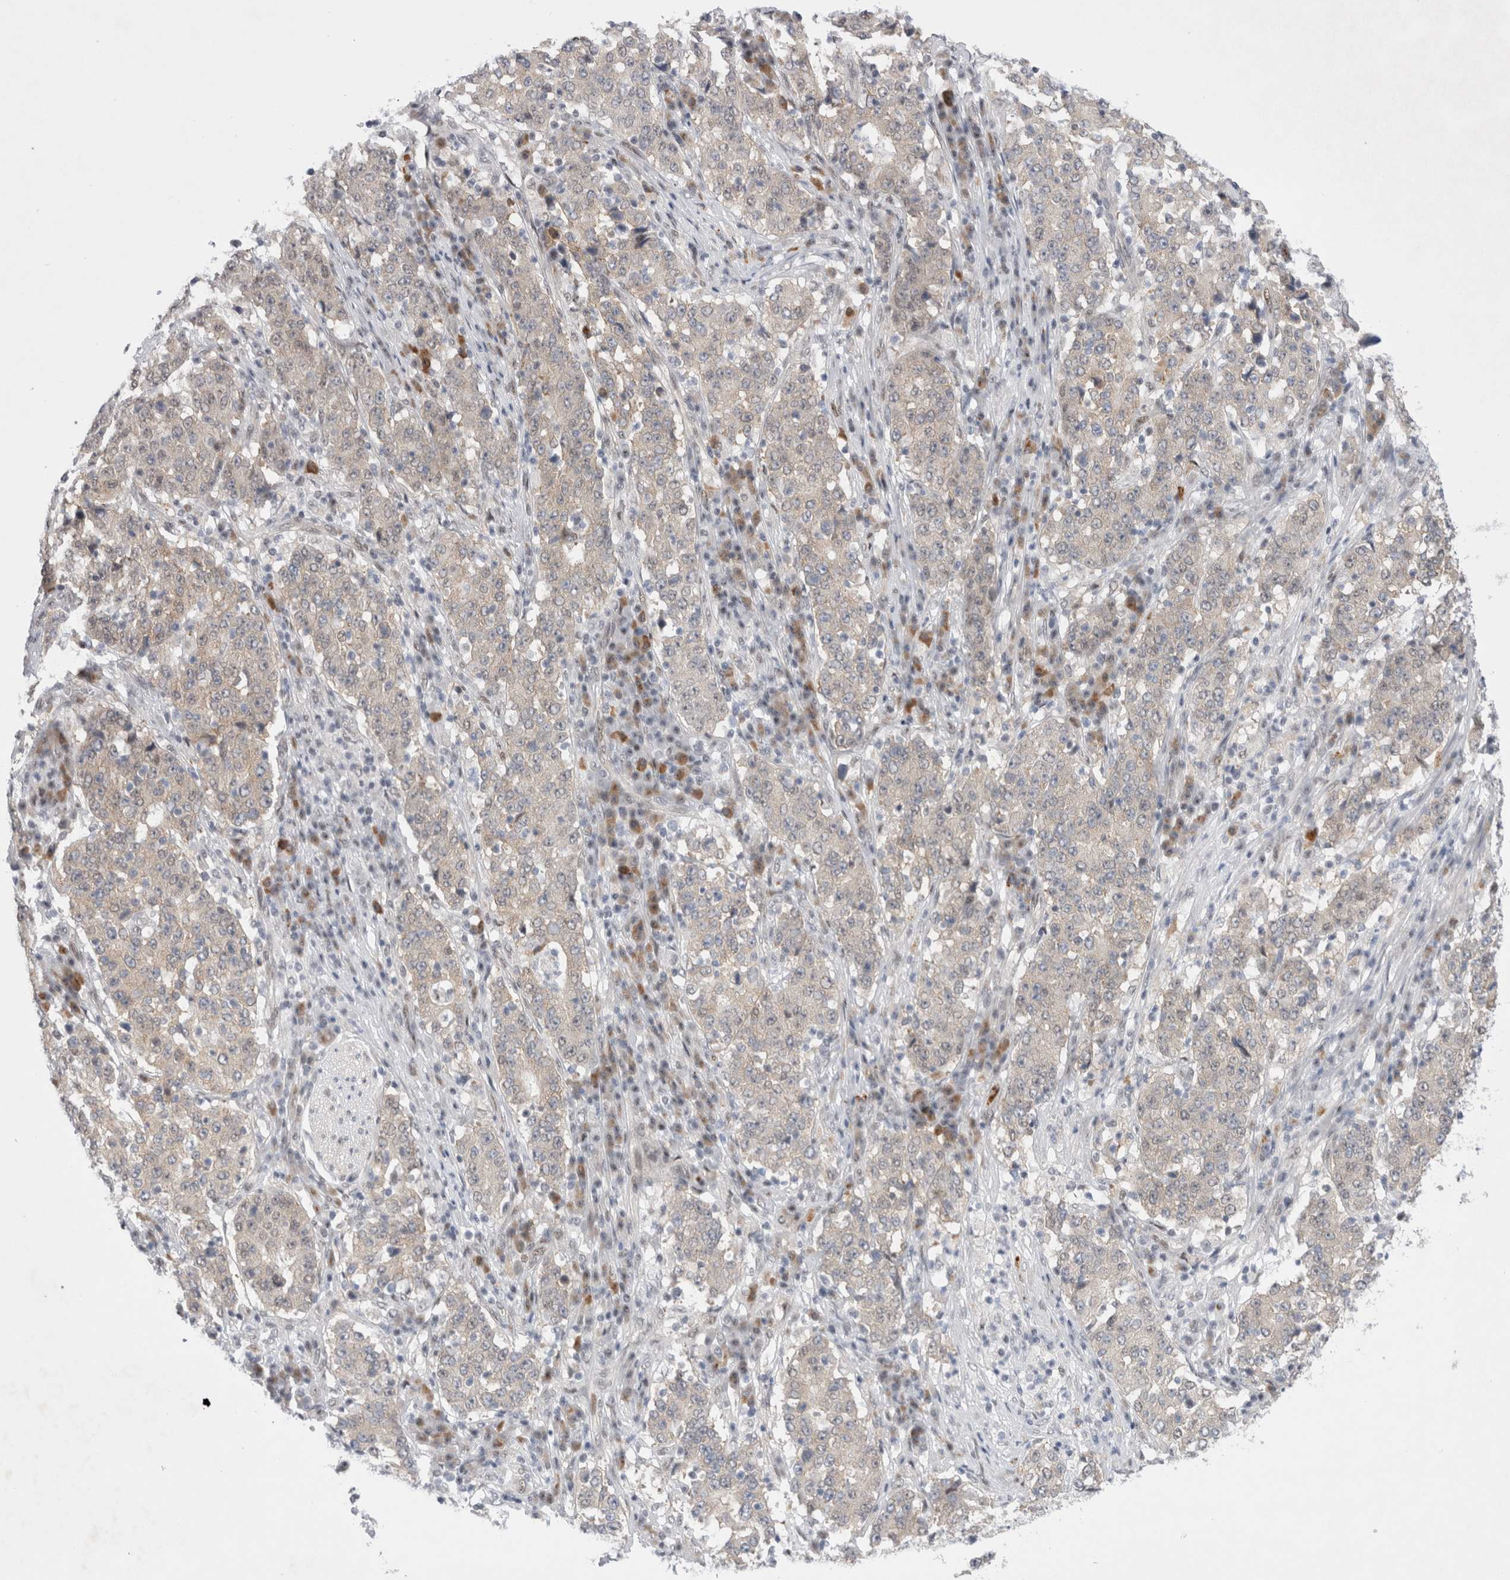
{"staining": {"intensity": "negative", "quantity": "none", "location": "none"}, "tissue": "stomach cancer", "cell_type": "Tumor cells", "image_type": "cancer", "snomed": [{"axis": "morphology", "description": "Adenocarcinoma, NOS"}, {"axis": "topography", "description": "Stomach"}], "caption": "Tumor cells are negative for protein expression in human adenocarcinoma (stomach).", "gene": "WIPF2", "patient": {"sex": "male", "age": 59}}